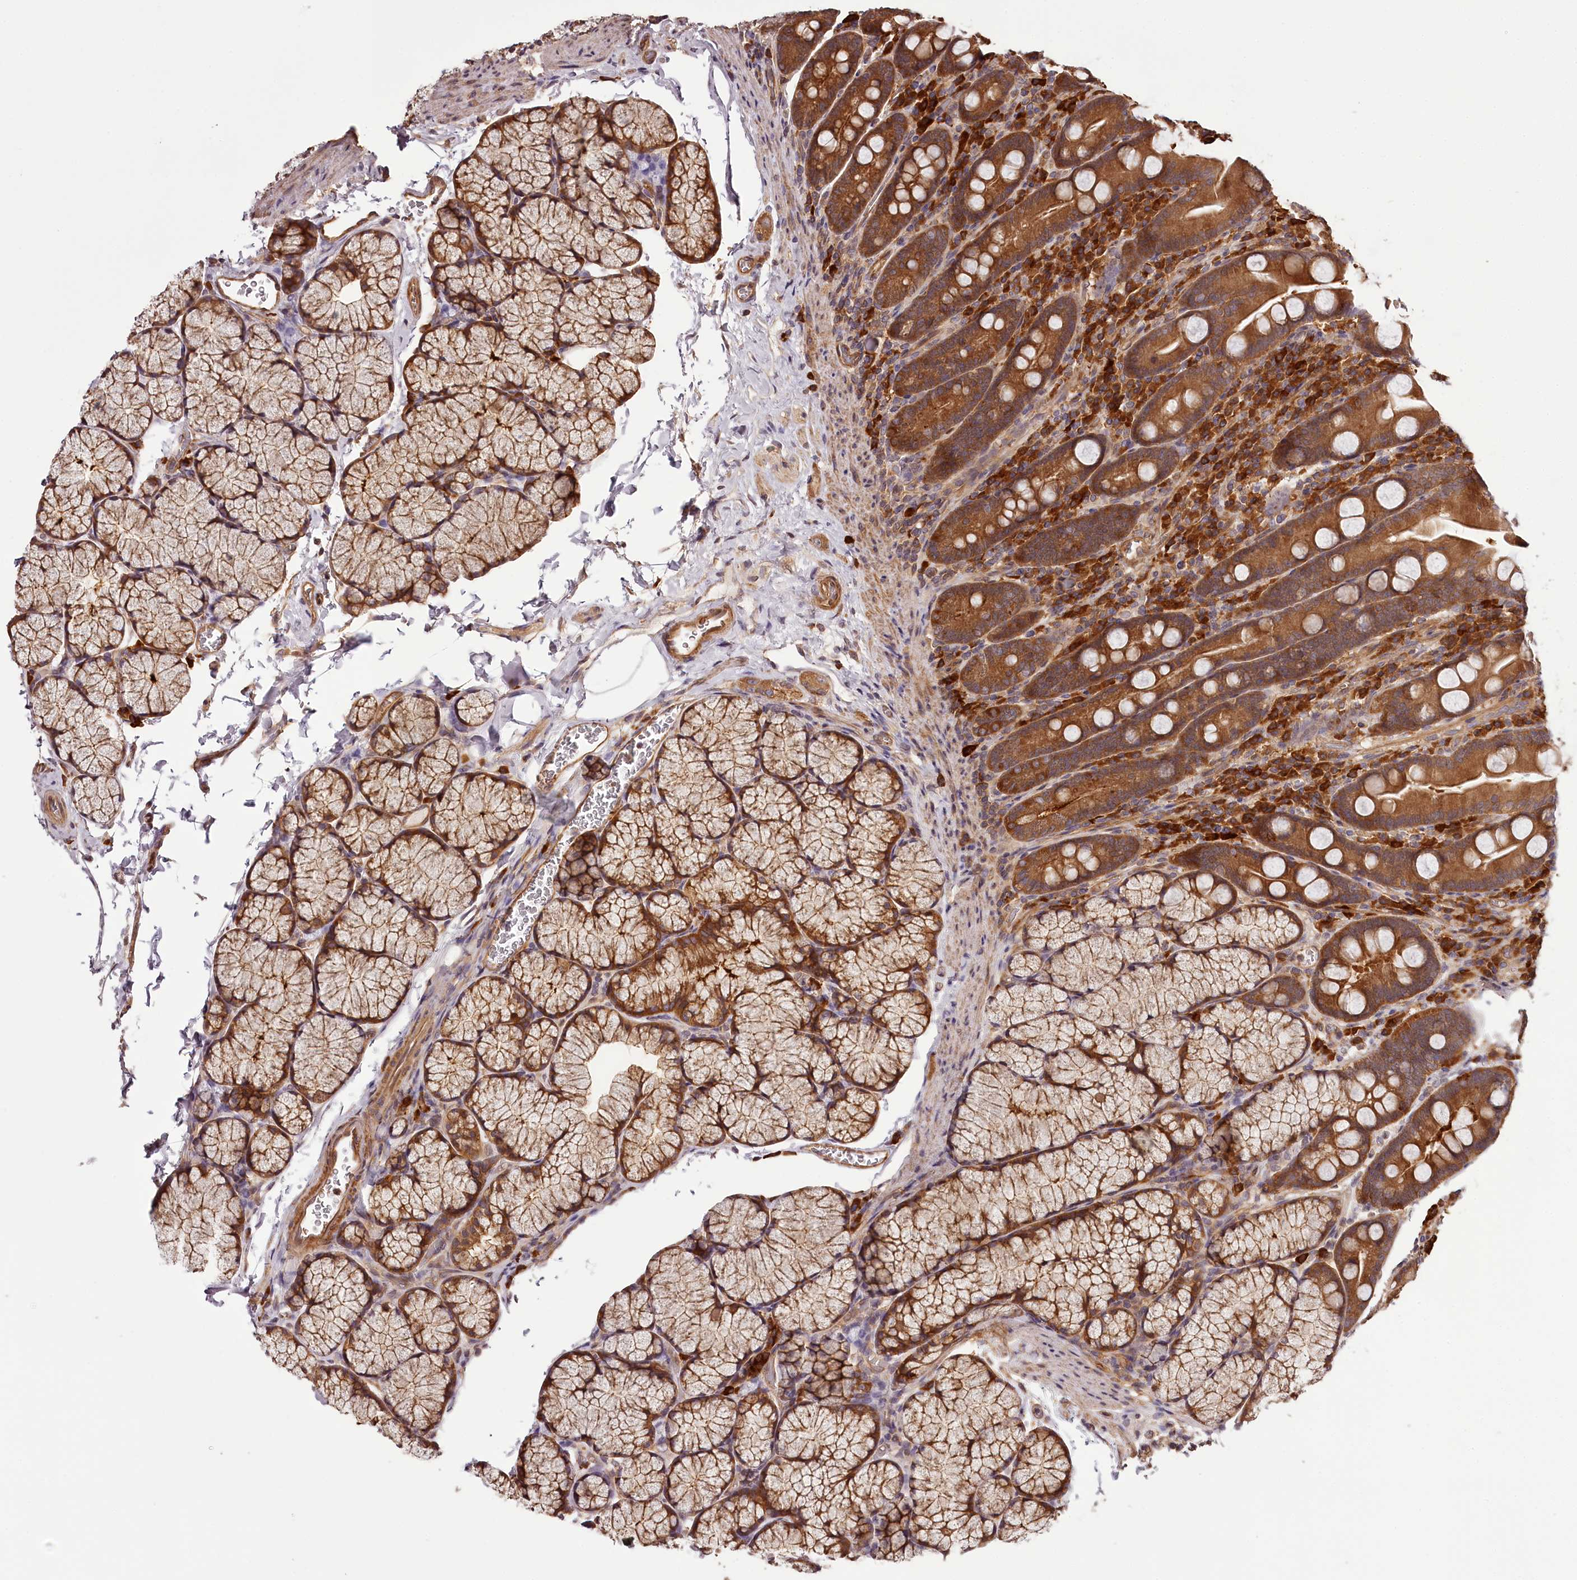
{"staining": {"intensity": "moderate", "quantity": ">75%", "location": "cytoplasmic/membranous"}, "tissue": "duodenum", "cell_type": "Glandular cells", "image_type": "normal", "snomed": [{"axis": "morphology", "description": "Normal tissue, NOS"}, {"axis": "topography", "description": "Duodenum"}], "caption": "A micrograph of duodenum stained for a protein exhibits moderate cytoplasmic/membranous brown staining in glandular cells. (brown staining indicates protein expression, while blue staining denotes nuclei).", "gene": "TARS1", "patient": {"sex": "male", "age": 35}}